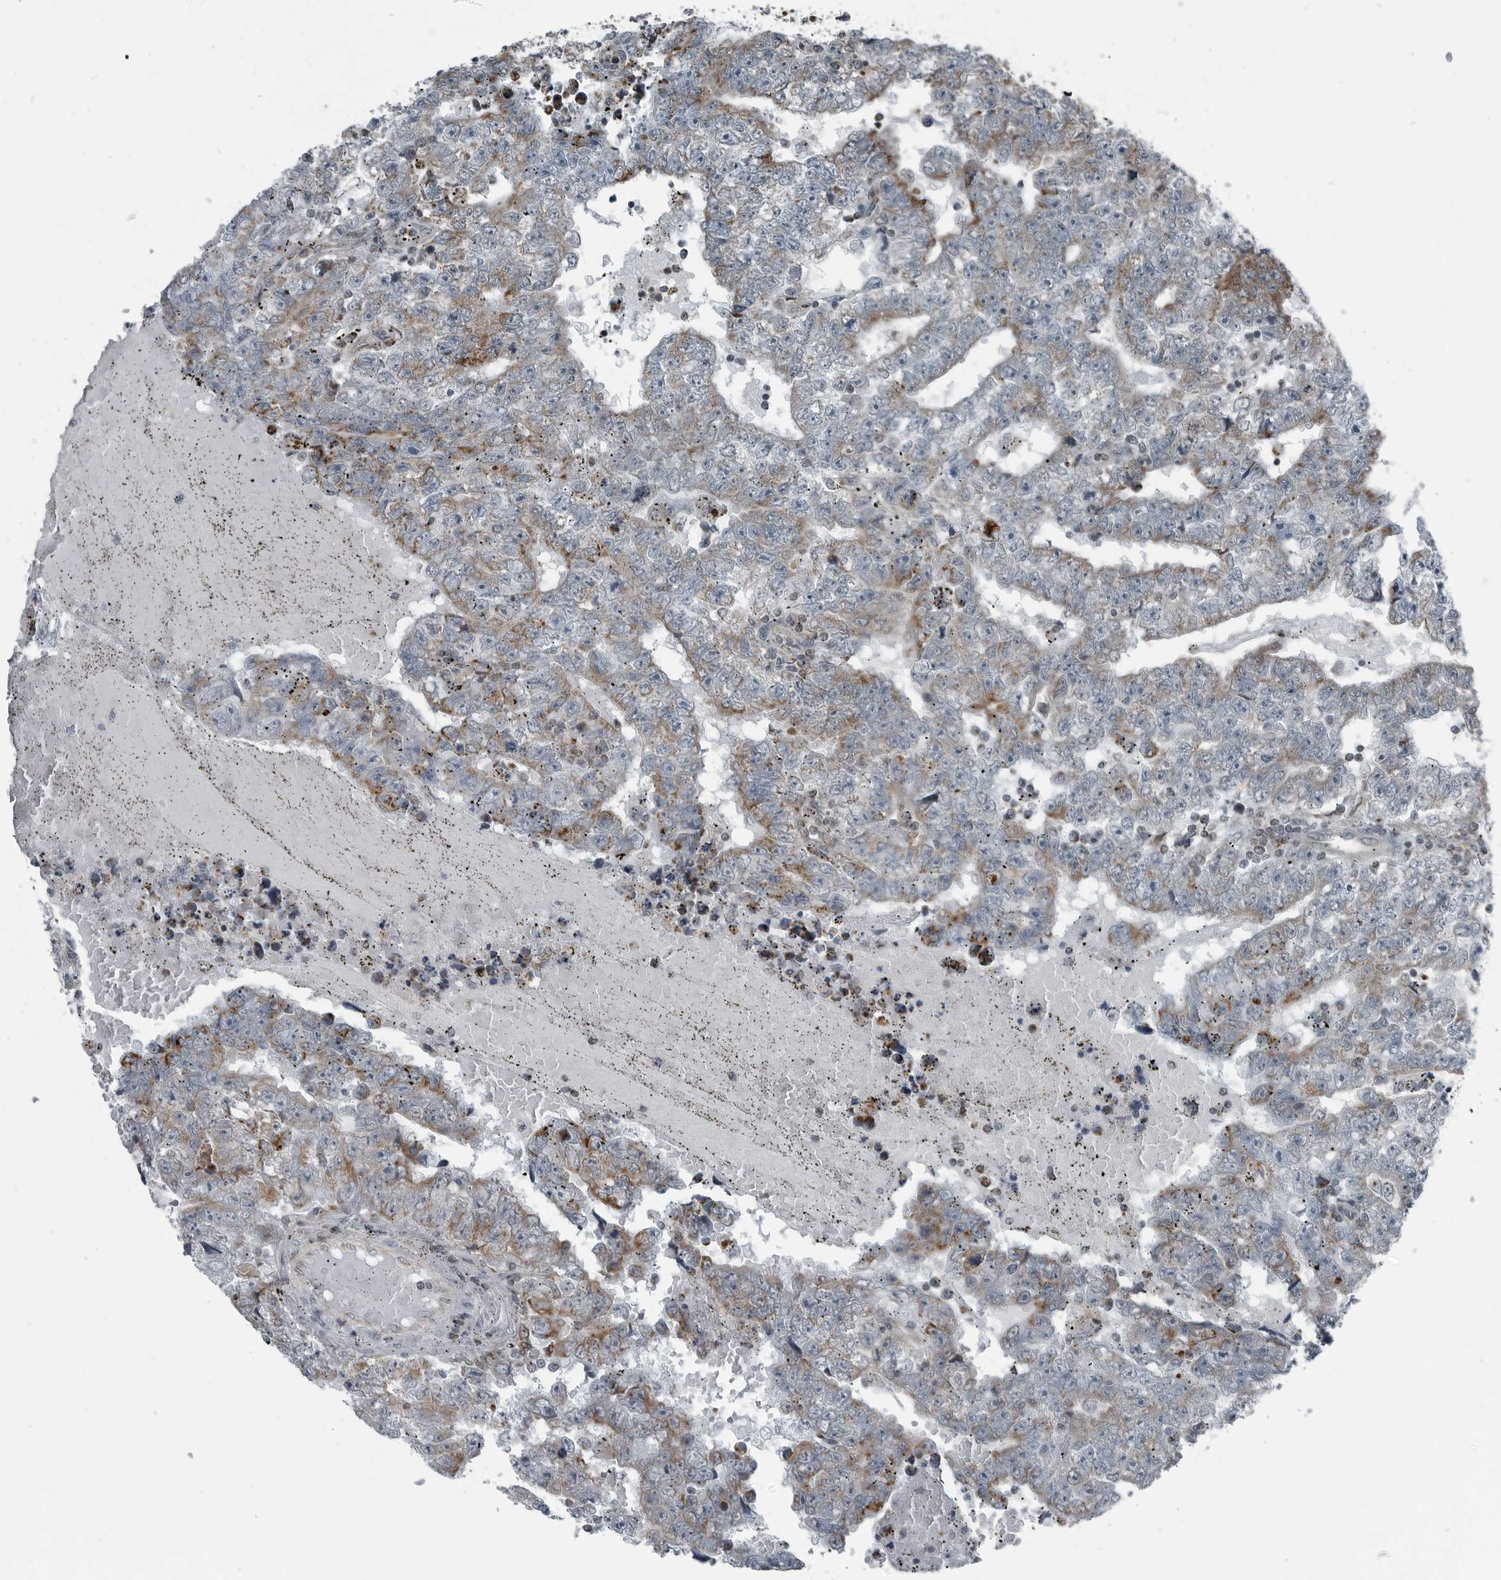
{"staining": {"intensity": "moderate", "quantity": "<25%", "location": "cytoplasmic/membranous"}, "tissue": "testis cancer", "cell_type": "Tumor cells", "image_type": "cancer", "snomed": [{"axis": "morphology", "description": "Carcinoma, Embryonal, NOS"}, {"axis": "topography", "description": "Testis"}], "caption": "Immunohistochemistry (IHC) image of testis cancer (embryonal carcinoma) stained for a protein (brown), which reveals low levels of moderate cytoplasmic/membranous expression in about <25% of tumor cells.", "gene": "GAK", "patient": {"sex": "male", "age": 25}}